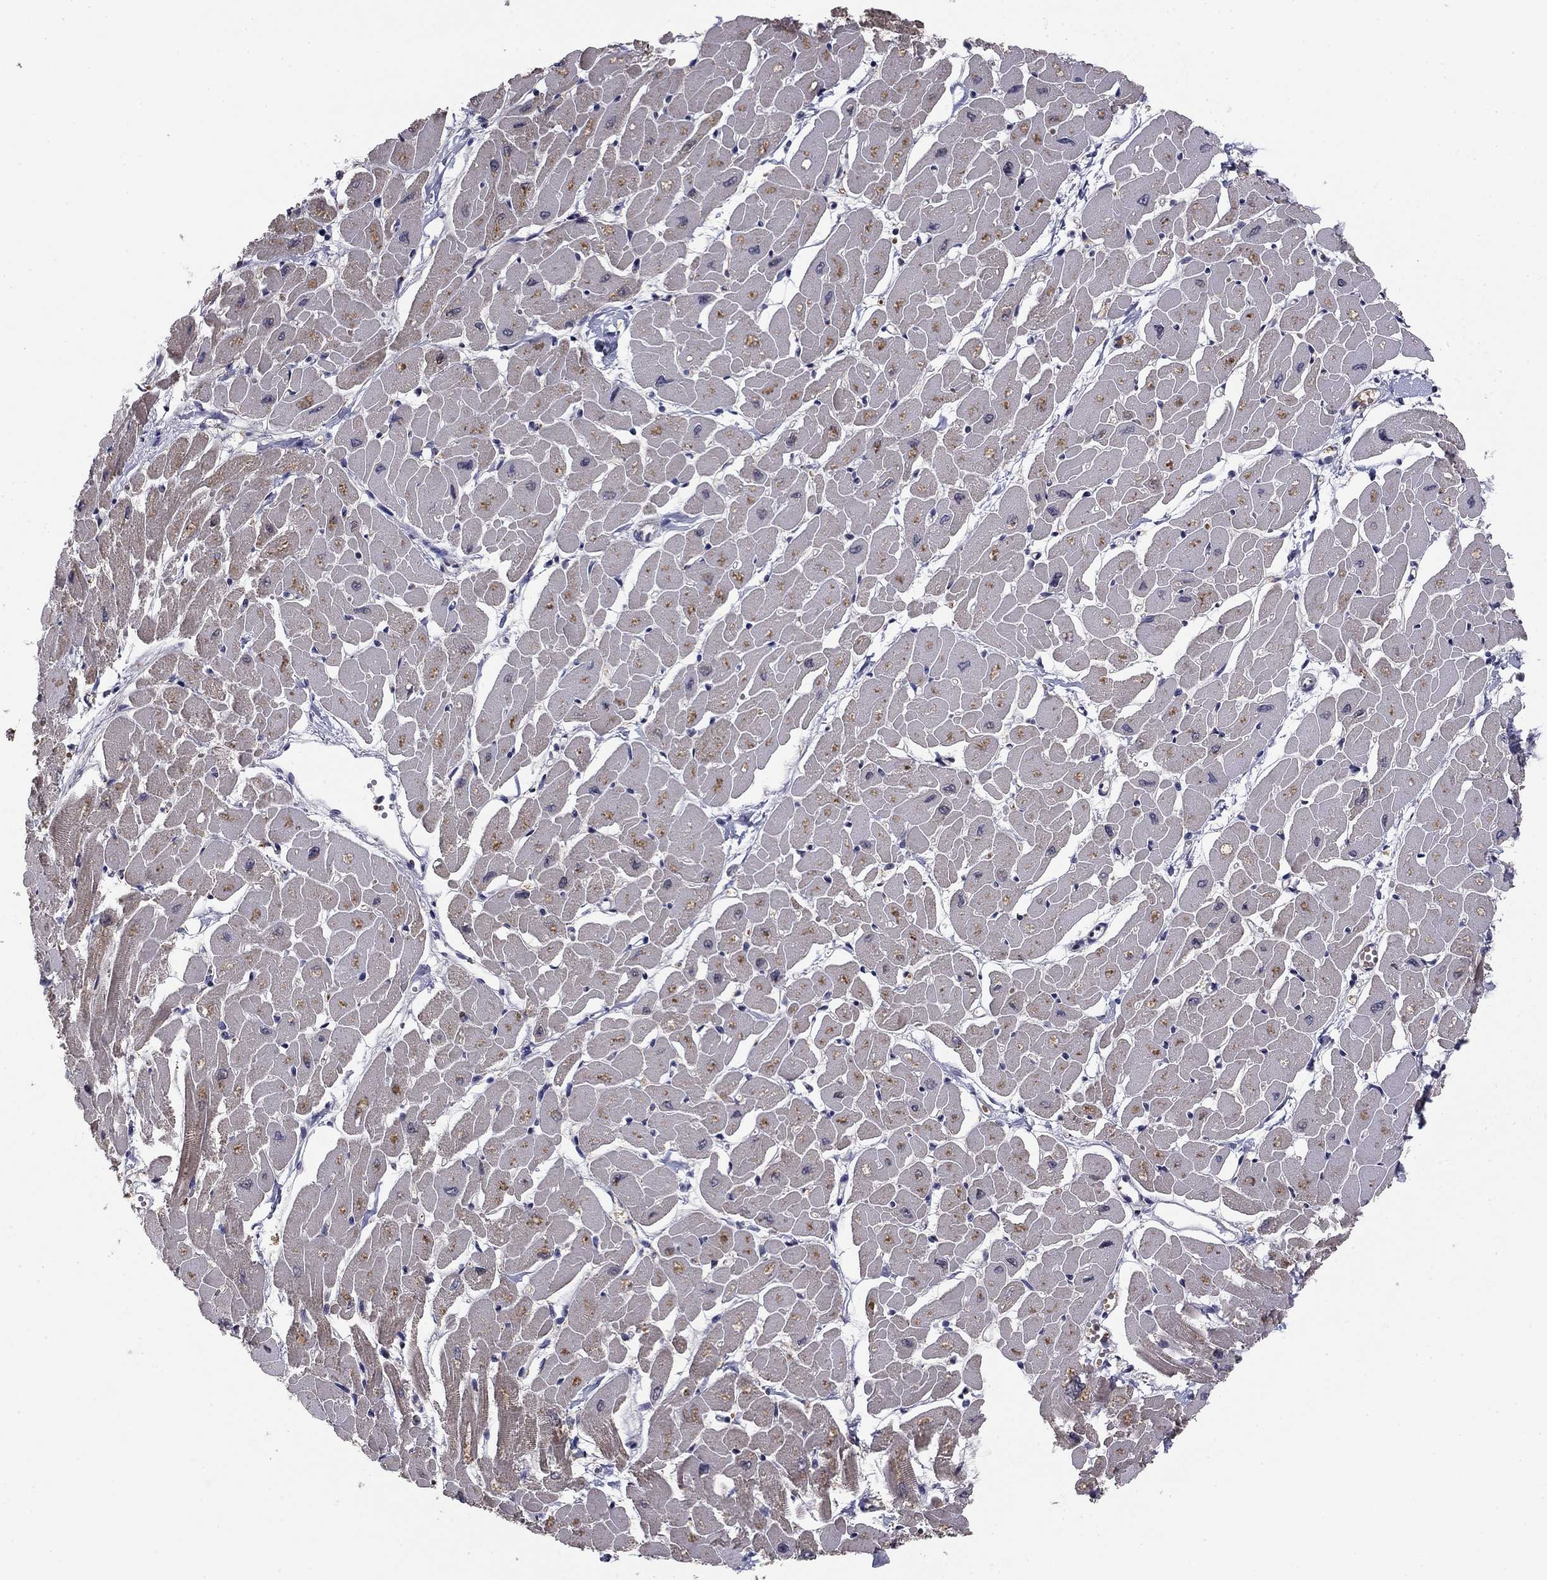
{"staining": {"intensity": "moderate", "quantity": "25%-75%", "location": "cytoplasmic/membranous"}, "tissue": "heart muscle", "cell_type": "Cardiomyocytes", "image_type": "normal", "snomed": [{"axis": "morphology", "description": "Normal tissue, NOS"}, {"axis": "topography", "description": "Heart"}], "caption": "High-magnification brightfield microscopy of unremarkable heart muscle stained with DAB (3,3'-diaminobenzidine) (brown) and counterstained with hematoxylin (blue). cardiomyocytes exhibit moderate cytoplasmic/membranous positivity is appreciated in approximately25%-75% of cells. (brown staining indicates protein expression, while blue staining denotes nuclei).", "gene": "HSPB2", "patient": {"sex": "male", "age": 57}}